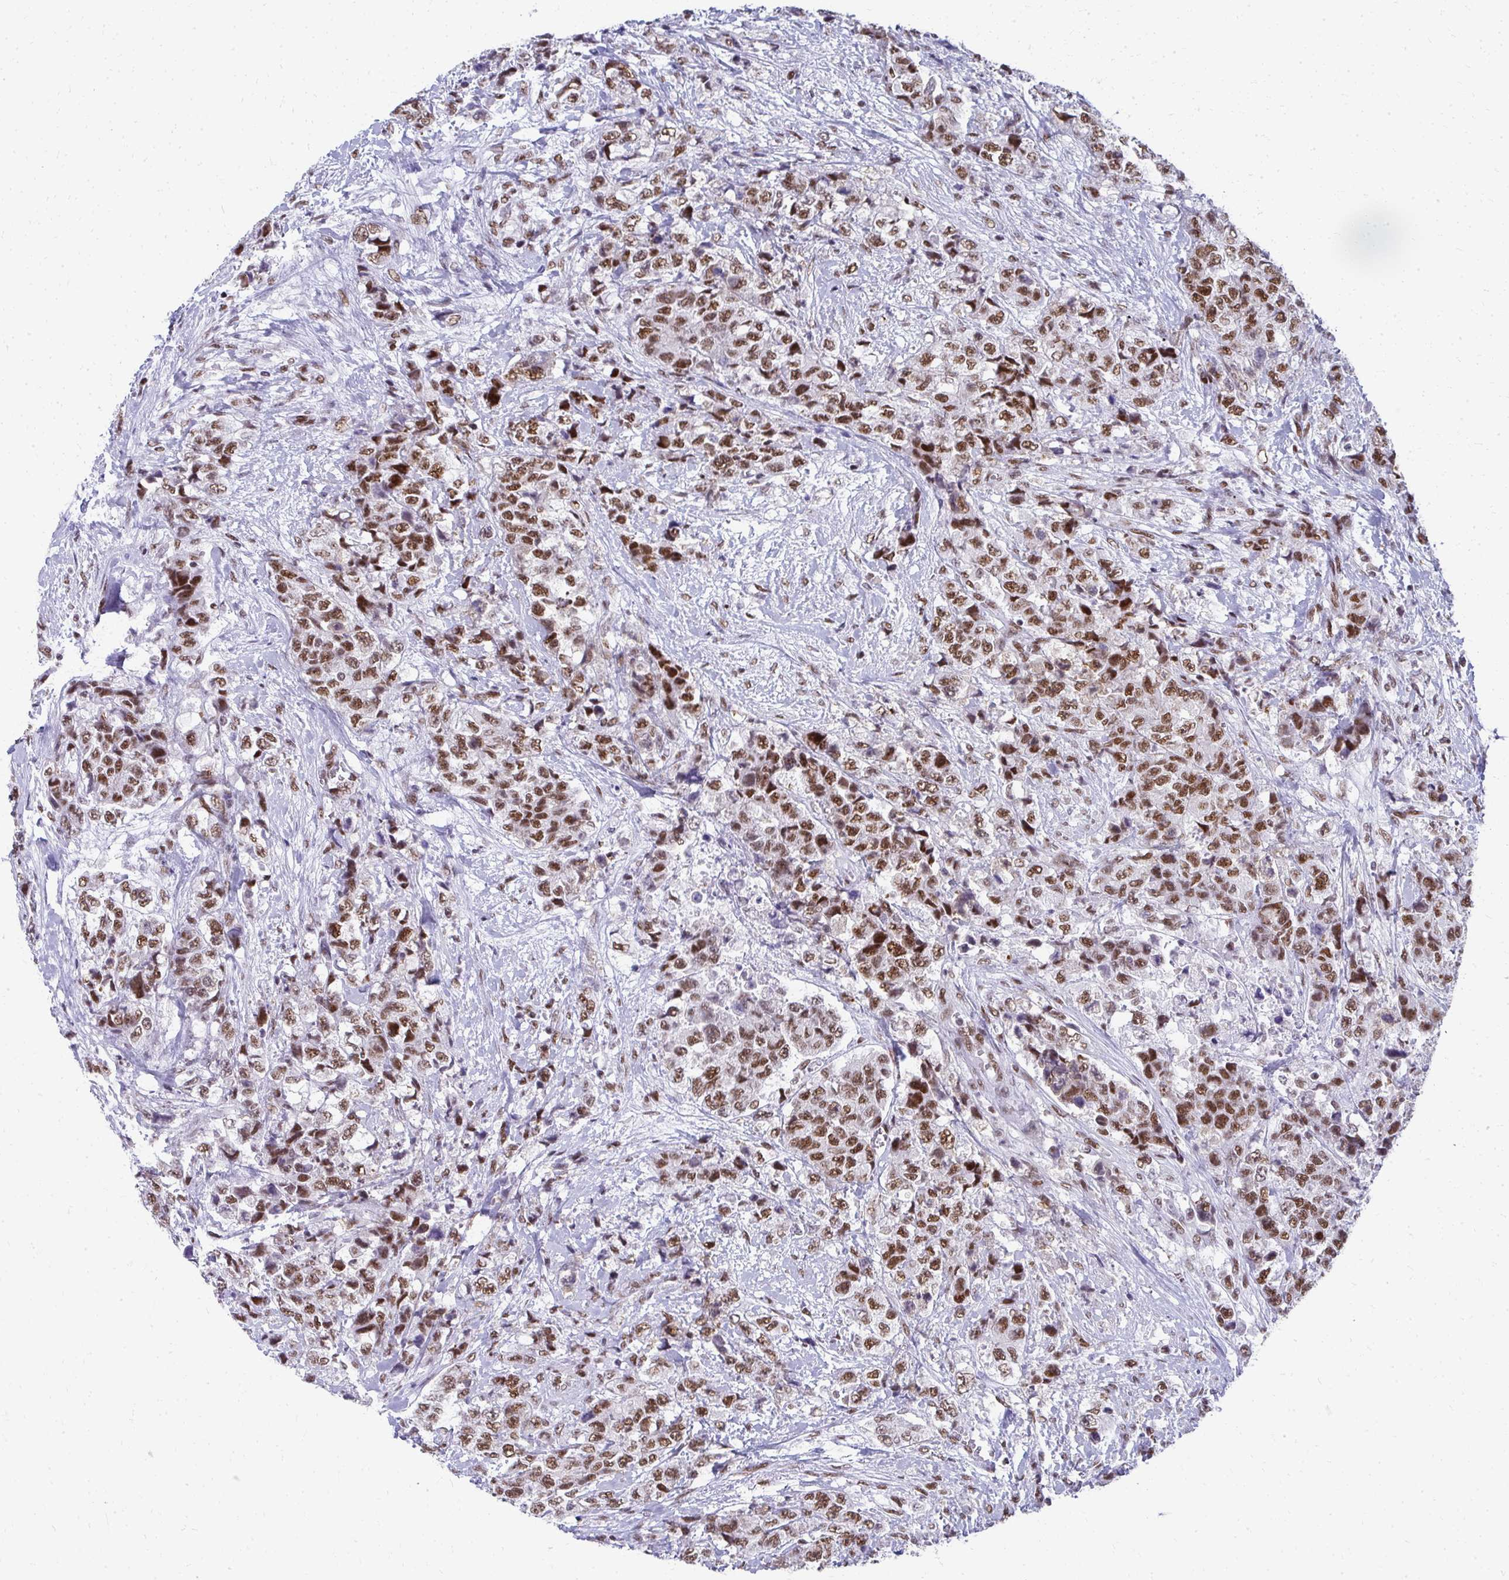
{"staining": {"intensity": "moderate", "quantity": ">75%", "location": "nuclear"}, "tissue": "urothelial cancer", "cell_type": "Tumor cells", "image_type": "cancer", "snomed": [{"axis": "morphology", "description": "Urothelial carcinoma, High grade"}, {"axis": "topography", "description": "Urinary bladder"}], "caption": "Tumor cells show moderate nuclear positivity in about >75% of cells in high-grade urothelial carcinoma. The protein of interest is stained brown, and the nuclei are stained in blue (DAB (3,3'-diaminobenzidine) IHC with brightfield microscopy, high magnification).", "gene": "CREBBP", "patient": {"sex": "female", "age": 78}}